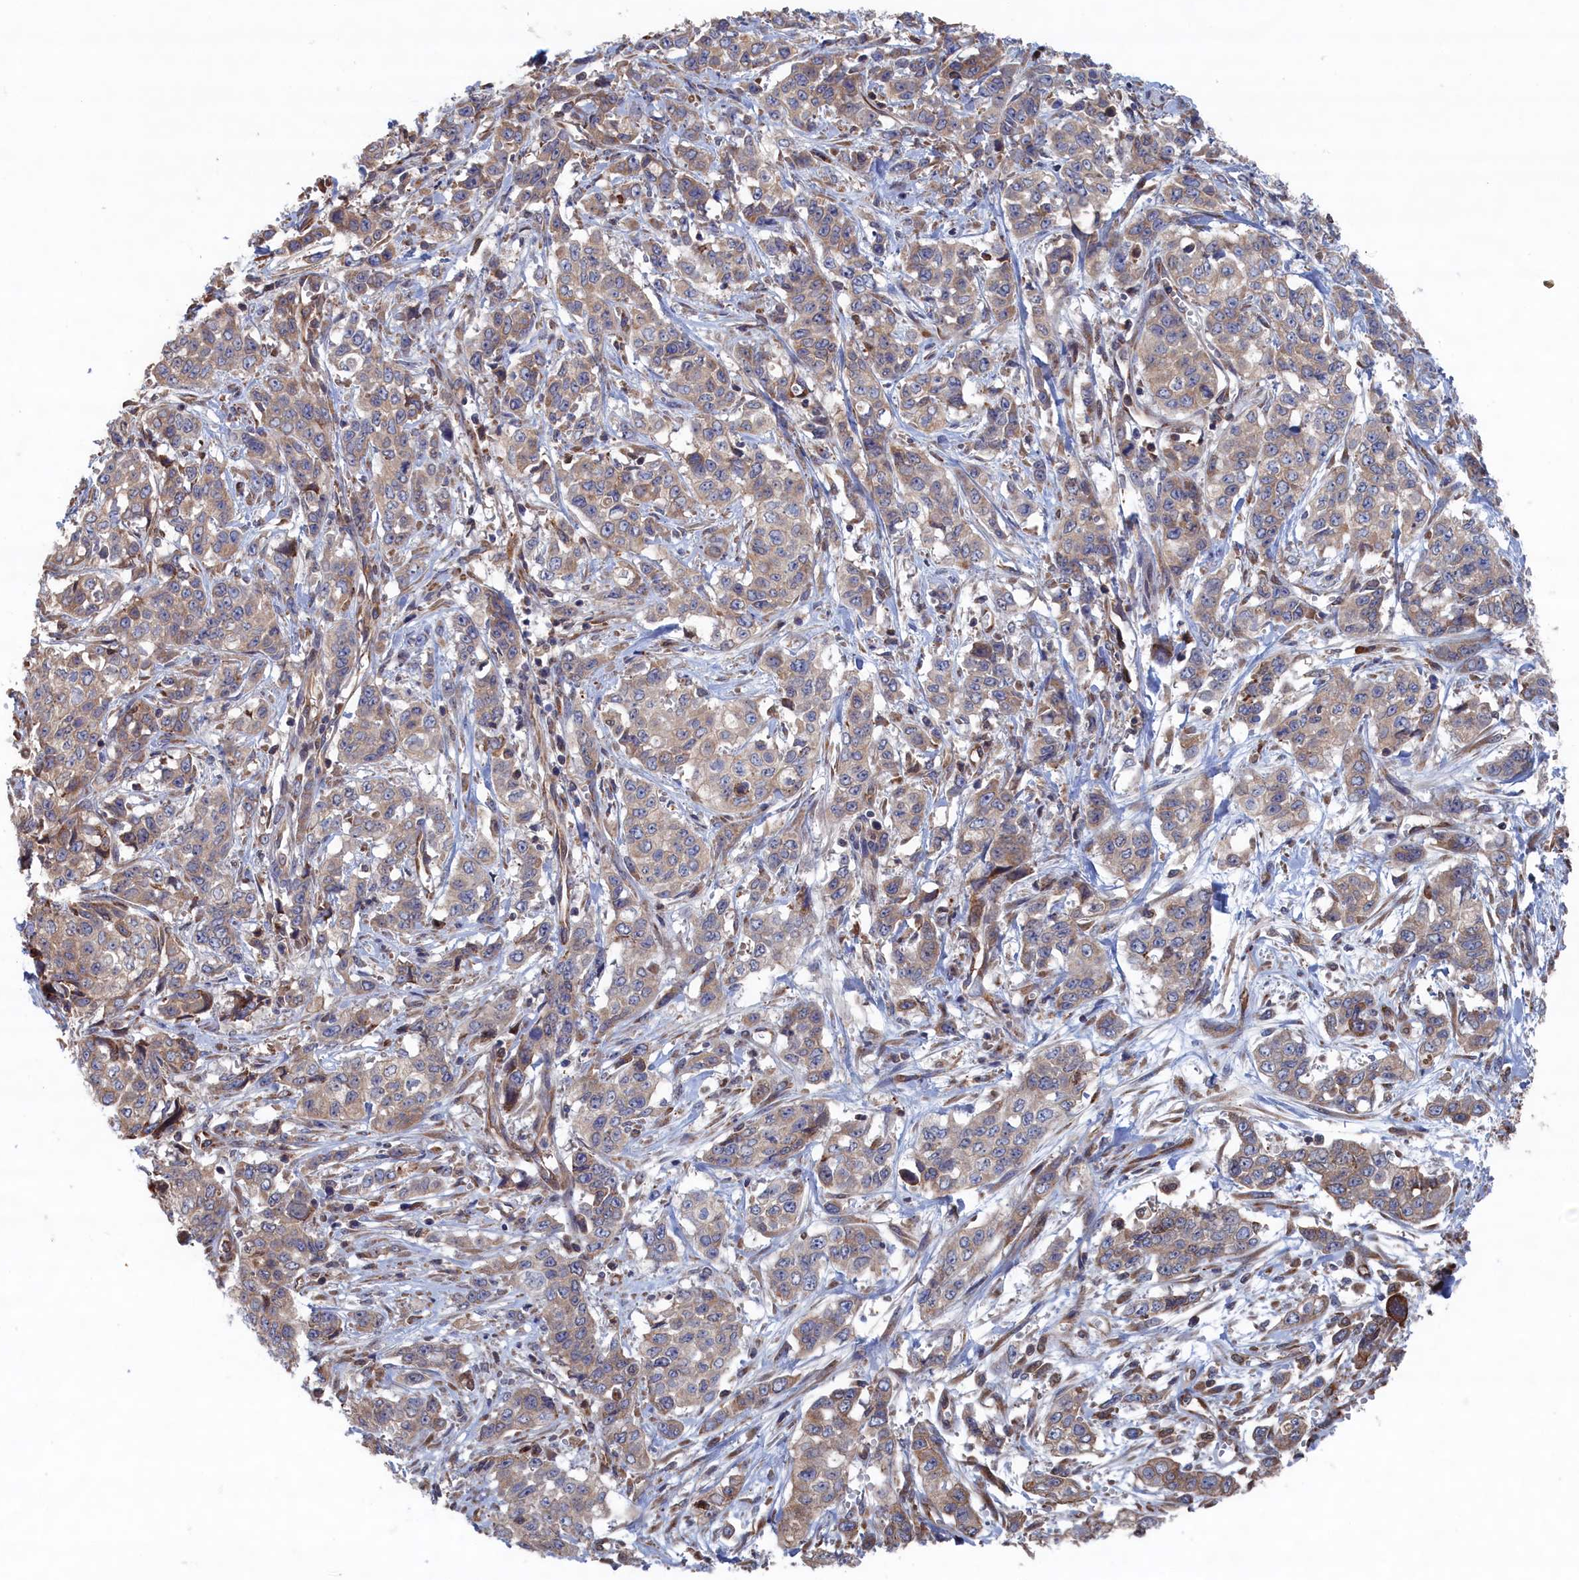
{"staining": {"intensity": "weak", "quantity": "<25%", "location": "cytoplasmic/membranous"}, "tissue": "stomach cancer", "cell_type": "Tumor cells", "image_type": "cancer", "snomed": [{"axis": "morphology", "description": "Adenocarcinoma, NOS"}, {"axis": "topography", "description": "Stomach, upper"}], "caption": "Photomicrograph shows no protein staining in tumor cells of adenocarcinoma (stomach) tissue.", "gene": "BPIFB6", "patient": {"sex": "male", "age": 62}}